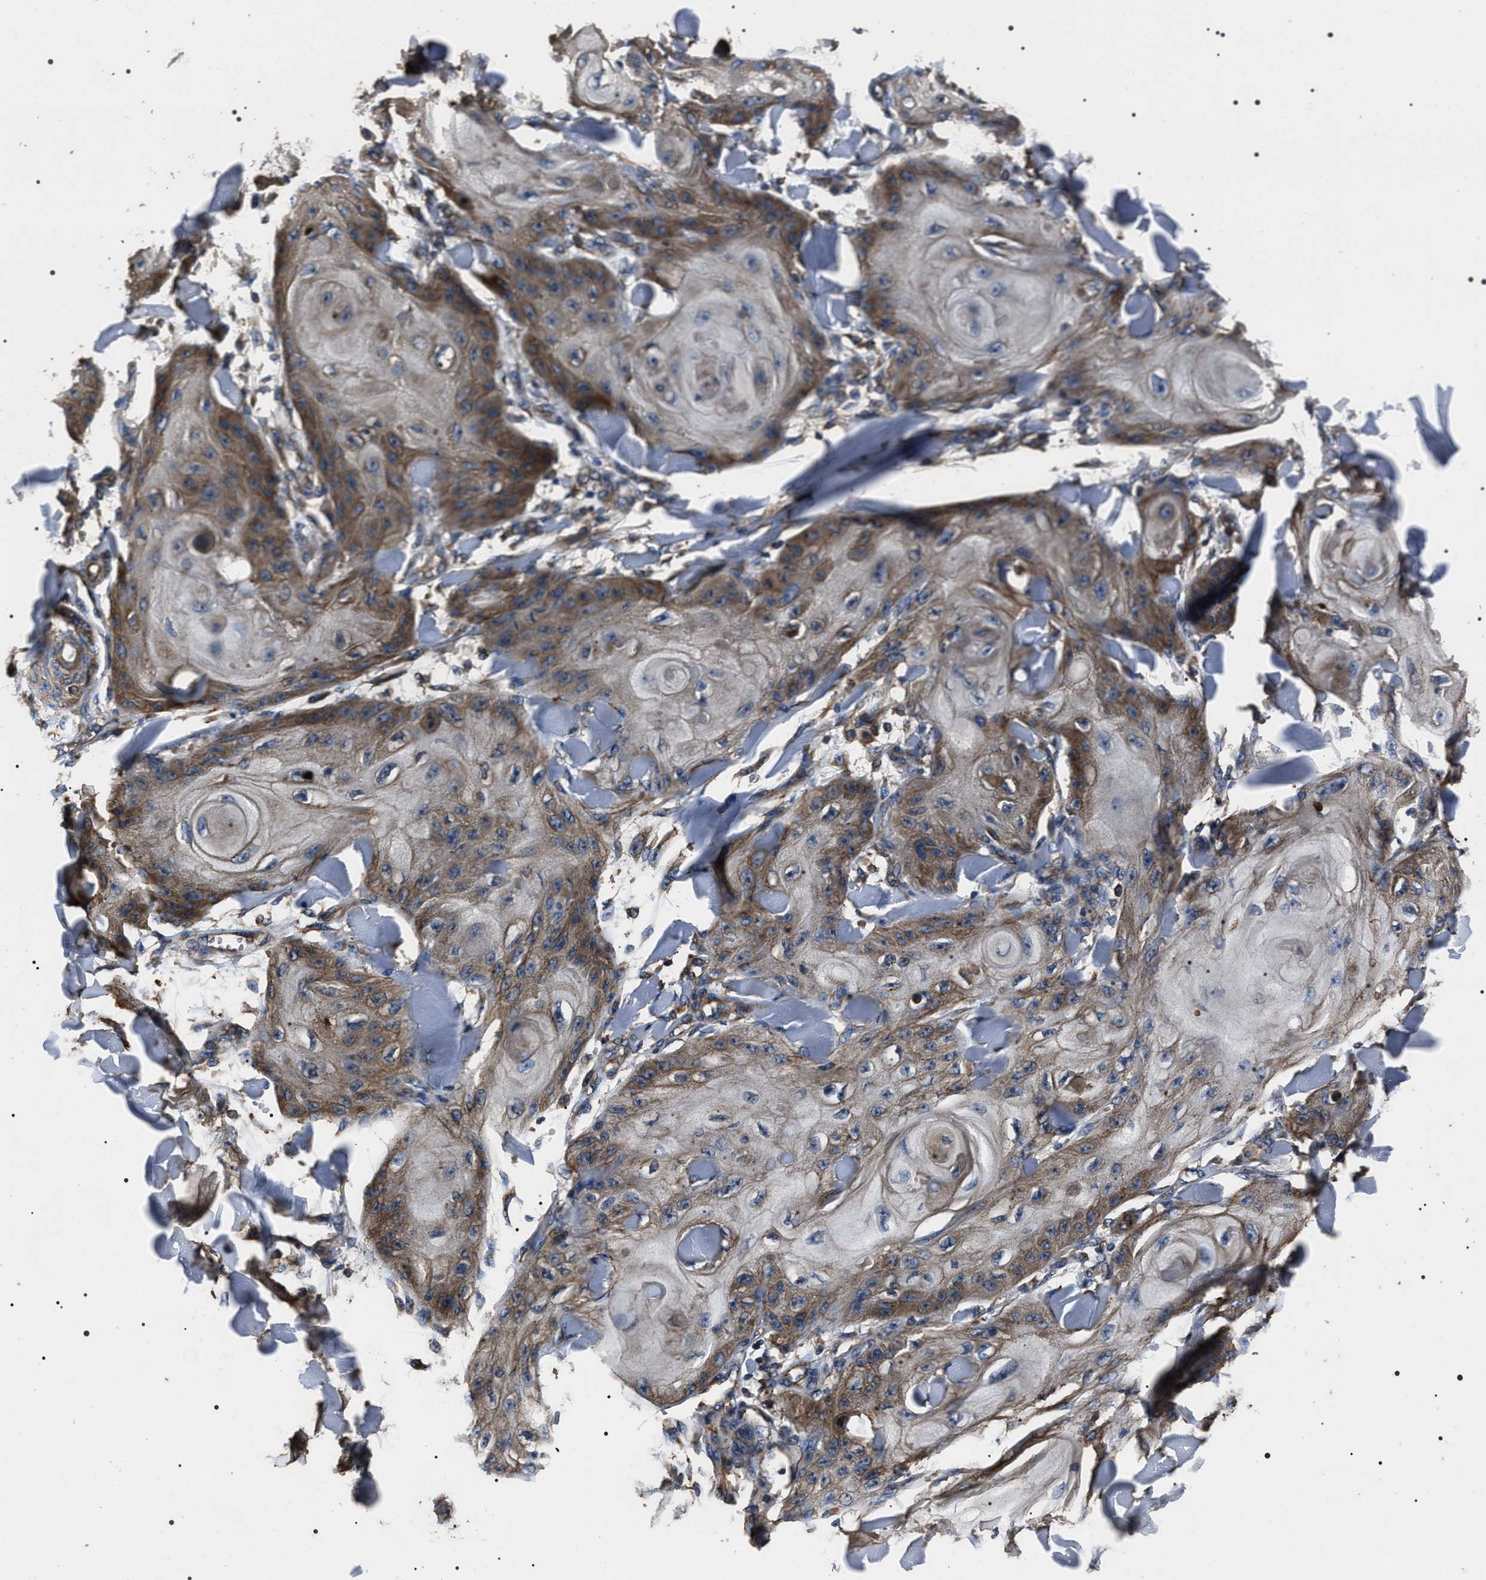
{"staining": {"intensity": "moderate", "quantity": "25%-75%", "location": "cytoplasmic/membranous"}, "tissue": "skin cancer", "cell_type": "Tumor cells", "image_type": "cancer", "snomed": [{"axis": "morphology", "description": "Squamous cell carcinoma, NOS"}, {"axis": "topography", "description": "Skin"}], "caption": "About 25%-75% of tumor cells in skin cancer (squamous cell carcinoma) show moderate cytoplasmic/membranous protein expression as visualized by brown immunohistochemical staining.", "gene": "HSCB", "patient": {"sex": "male", "age": 74}}